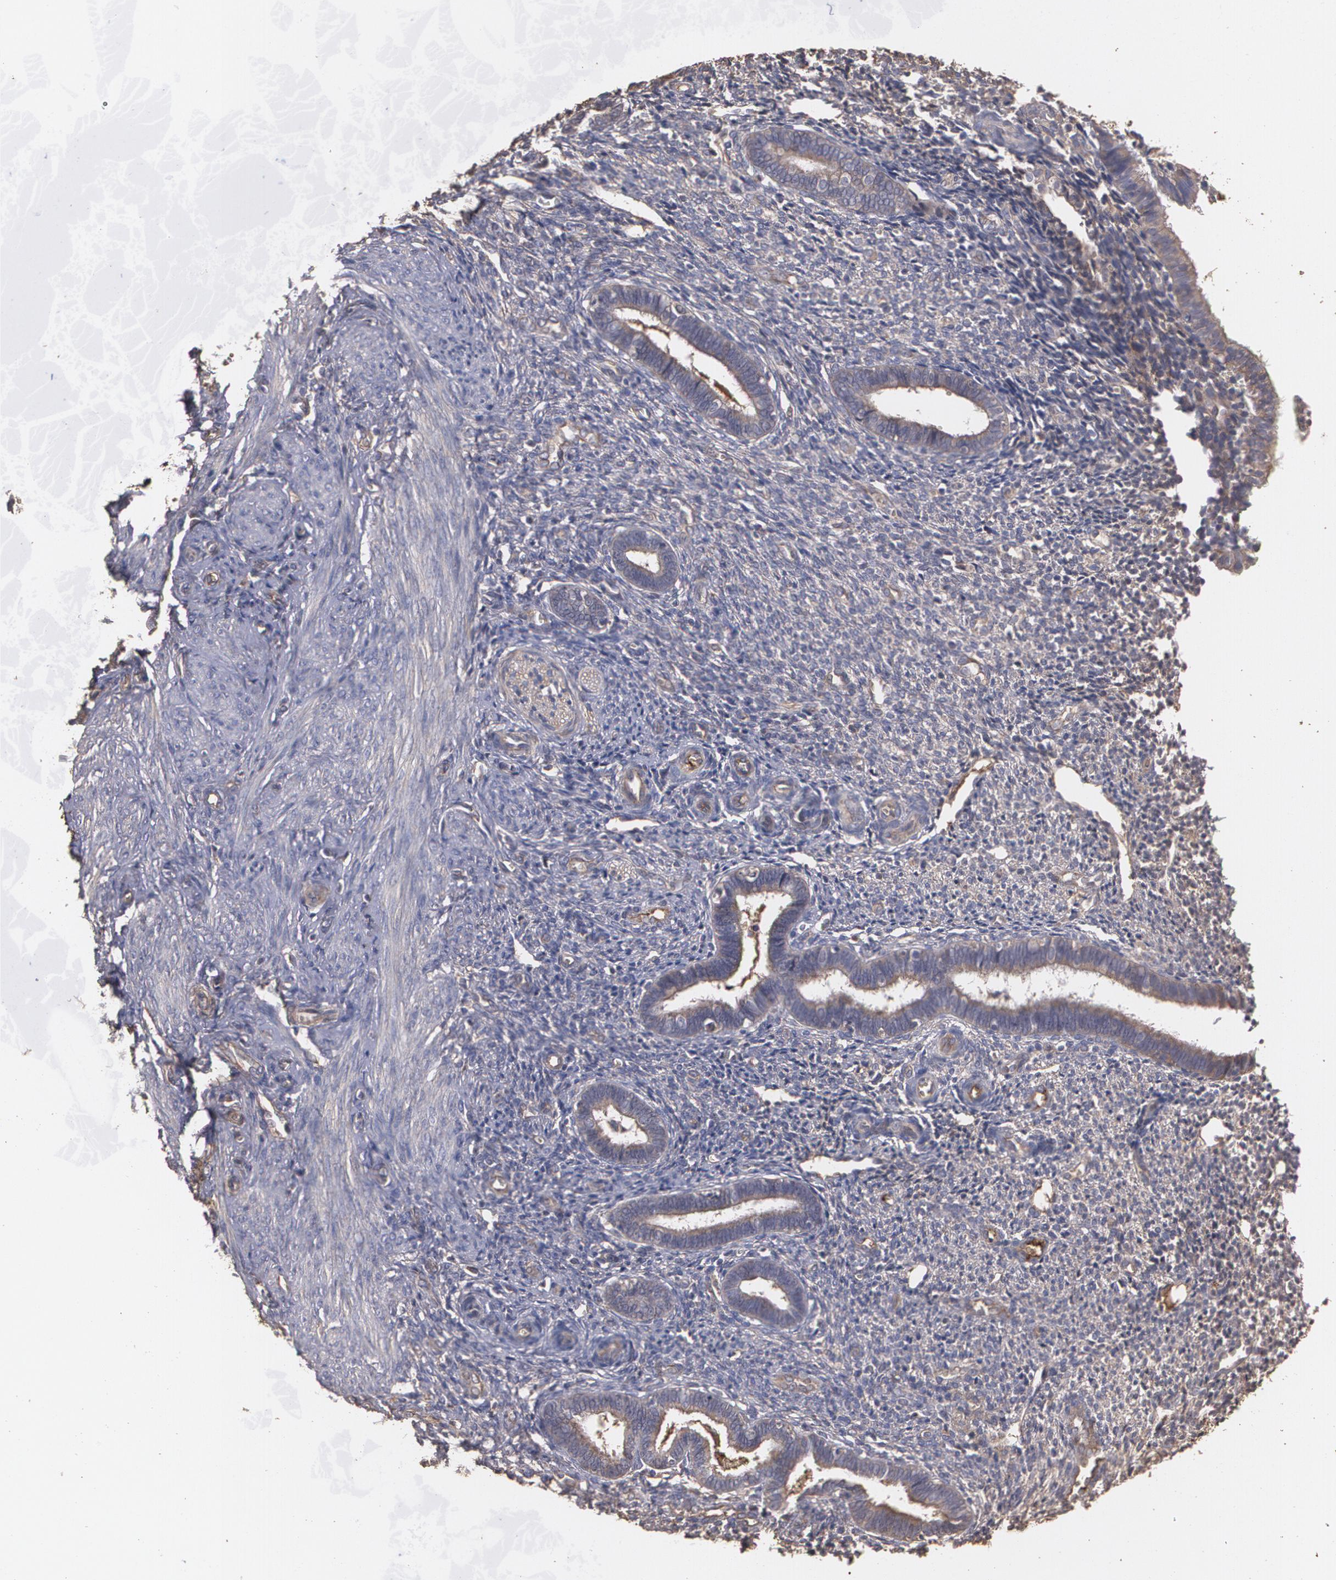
{"staining": {"intensity": "weak", "quantity": ">75%", "location": "cytoplasmic/membranous"}, "tissue": "endometrium", "cell_type": "Cells in endometrial stroma", "image_type": "normal", "snomed": [{"axis": "morphology", "description": "Normal tissue, NOS"}, {"axis": "topography", "description": "Endometrium"}], "caption": "A high-resolution photomicrograph shows IHC staining of benign endometrium, which demonstrates weak cytoplasmic/membranous positivity in about >75% of cells in endometrial stroma.", "gene": "PON1", "patient": {"sex": "female", "age": 27}}